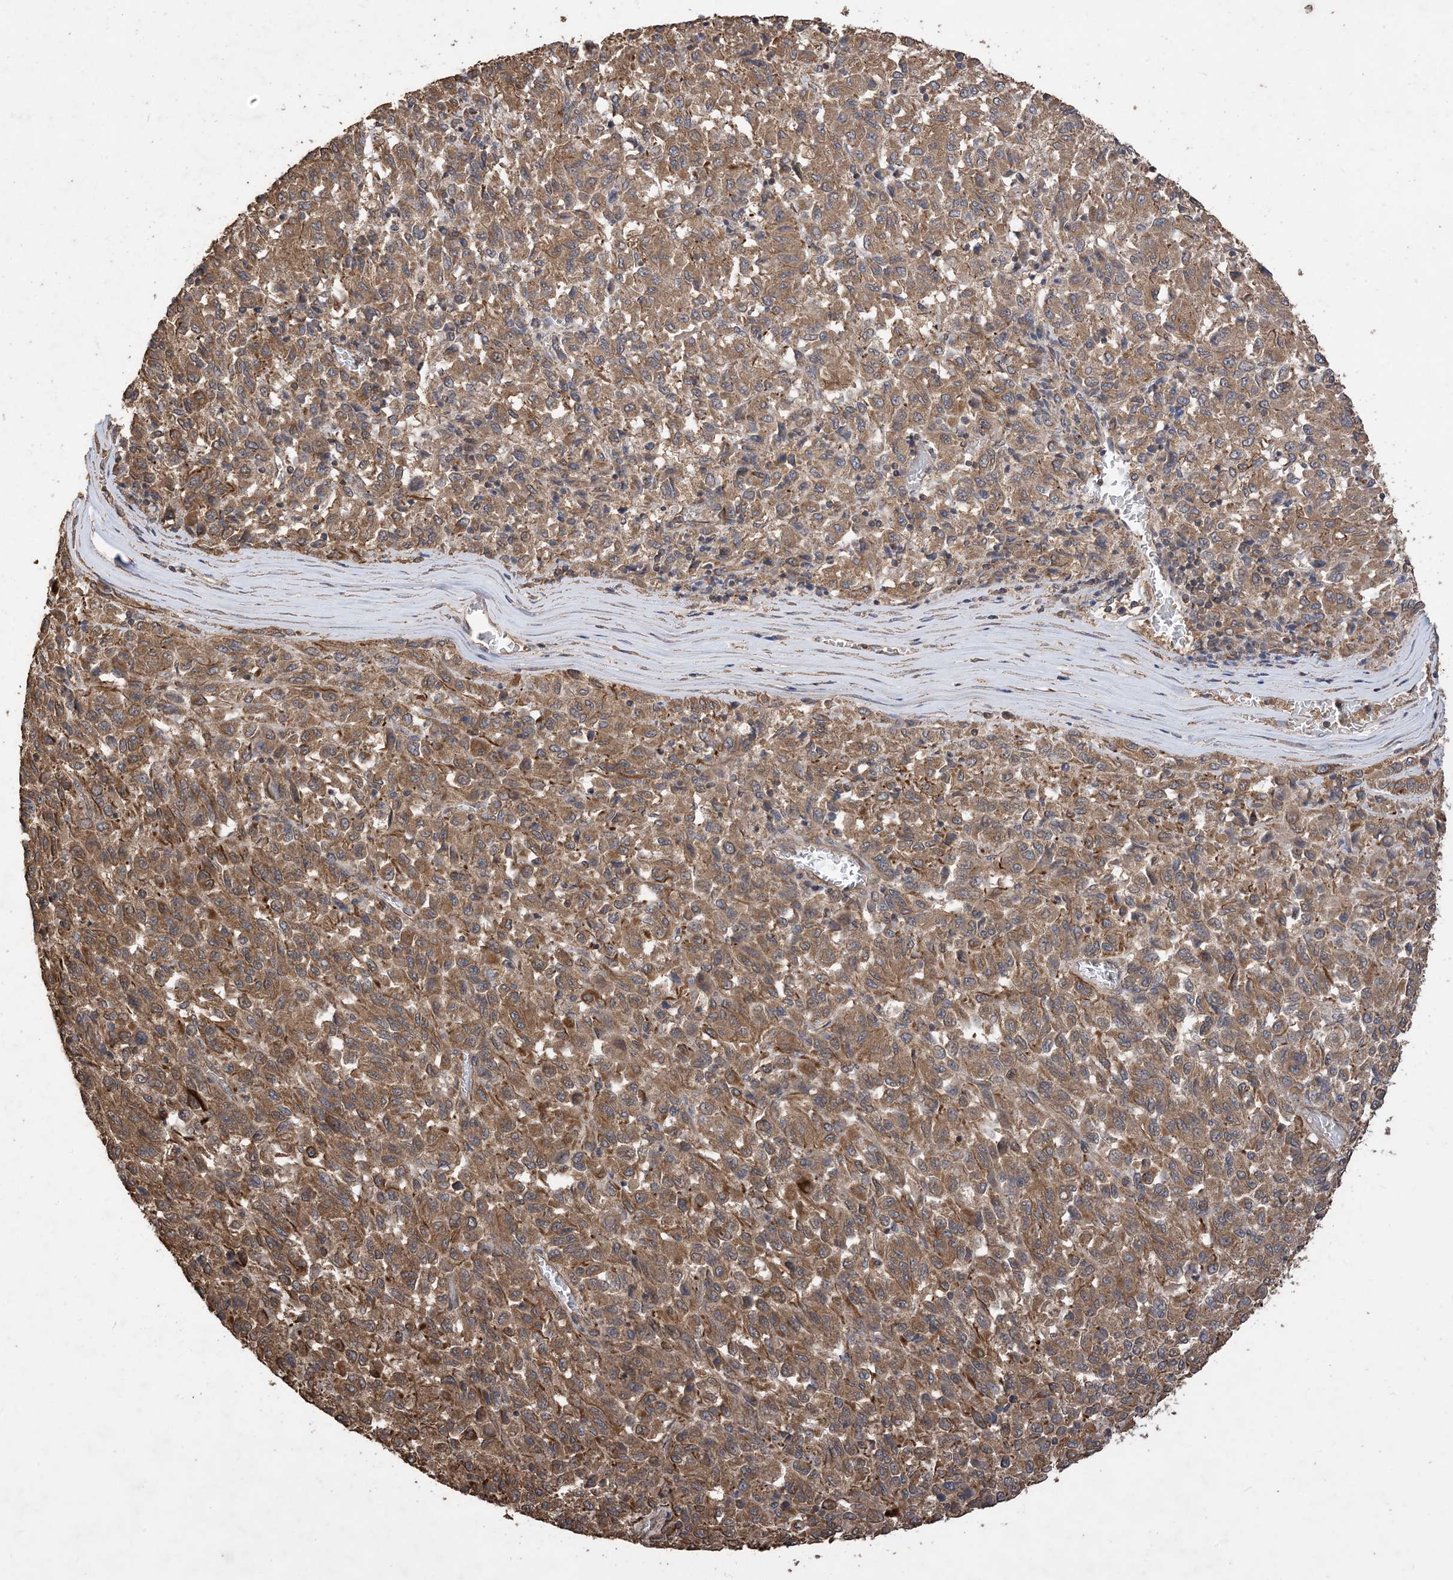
{"staining": {"intensity": "moderate", "quantity": ">75%", "location": "cytoplasmic/membranous"}, "tissue": "melanoma", "cell_type": "Tumor cells", "image_type": "cancer", "snomed": [{"axis": "morphology", "description": "Malignant melanoma, Metastatic site"}, {"axis": "topography", "description": "Lung"}], "caption": "Melanoma stained with a protein marker exhibits moderate staining in tumor cells.", "gene": "ZKSCAN5", "patient": {"sex": "male", "age": 64}}